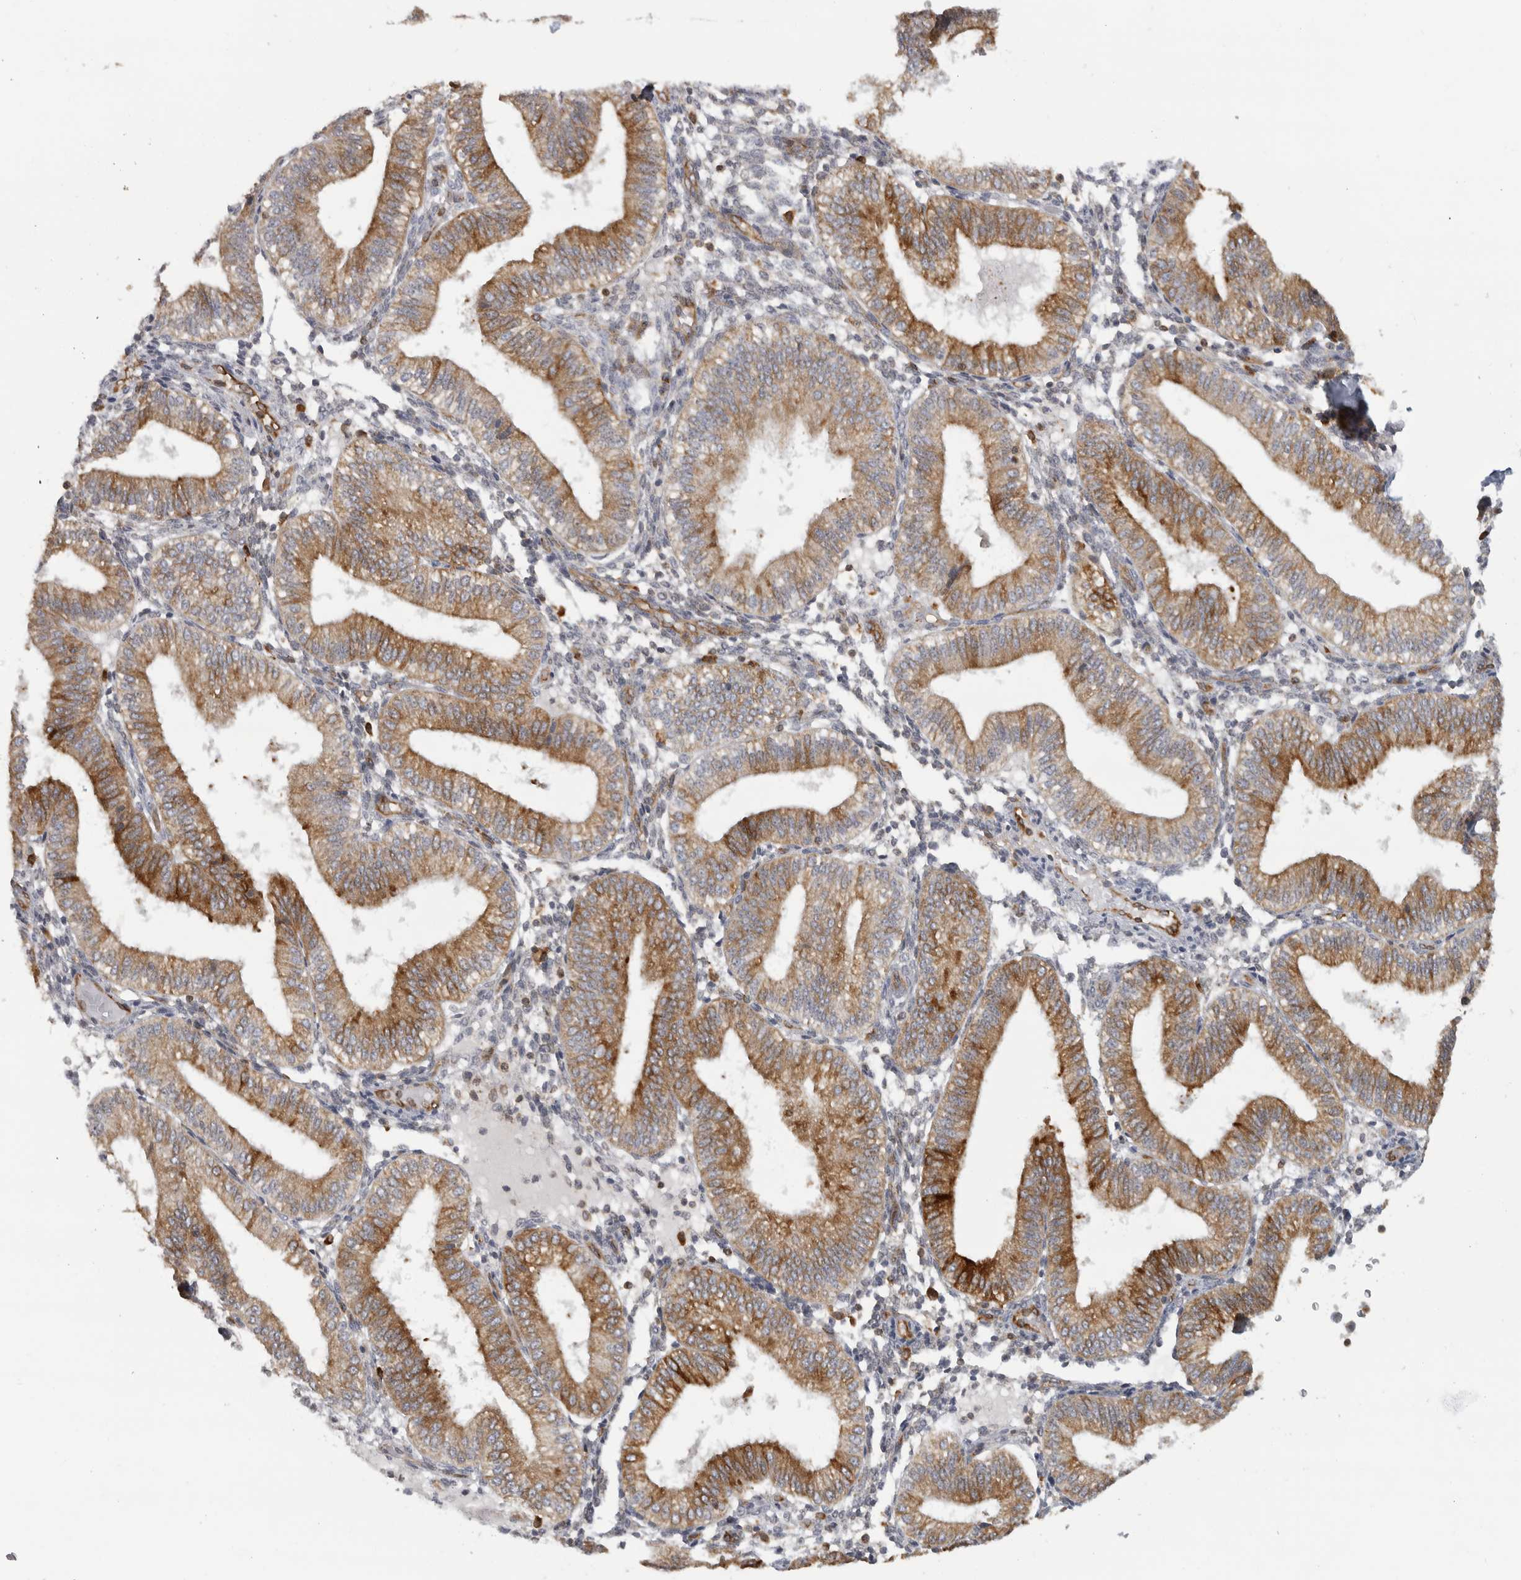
{"staining": {"intensity": "weak", "quantity": "<25%", "location": "cytoplasmic/membranous"}, "tissue": "endometrium", "cell_type": "Cells in endometrial stroma", "image_type": "normal", "snomed": [{"axis": "morphology", "description": "Normal tissue, NOS"}, {"axis": "topography", "description": "Endometrium"}], "caption": "Cells in endometrial stroma are negative for protein expression in benign human endometrium. (DAB immunohistochemistry (IHC) with hematoxylin counter stain).", "gene": "HLA", "patient": {"sex": "female", "age": 39}}